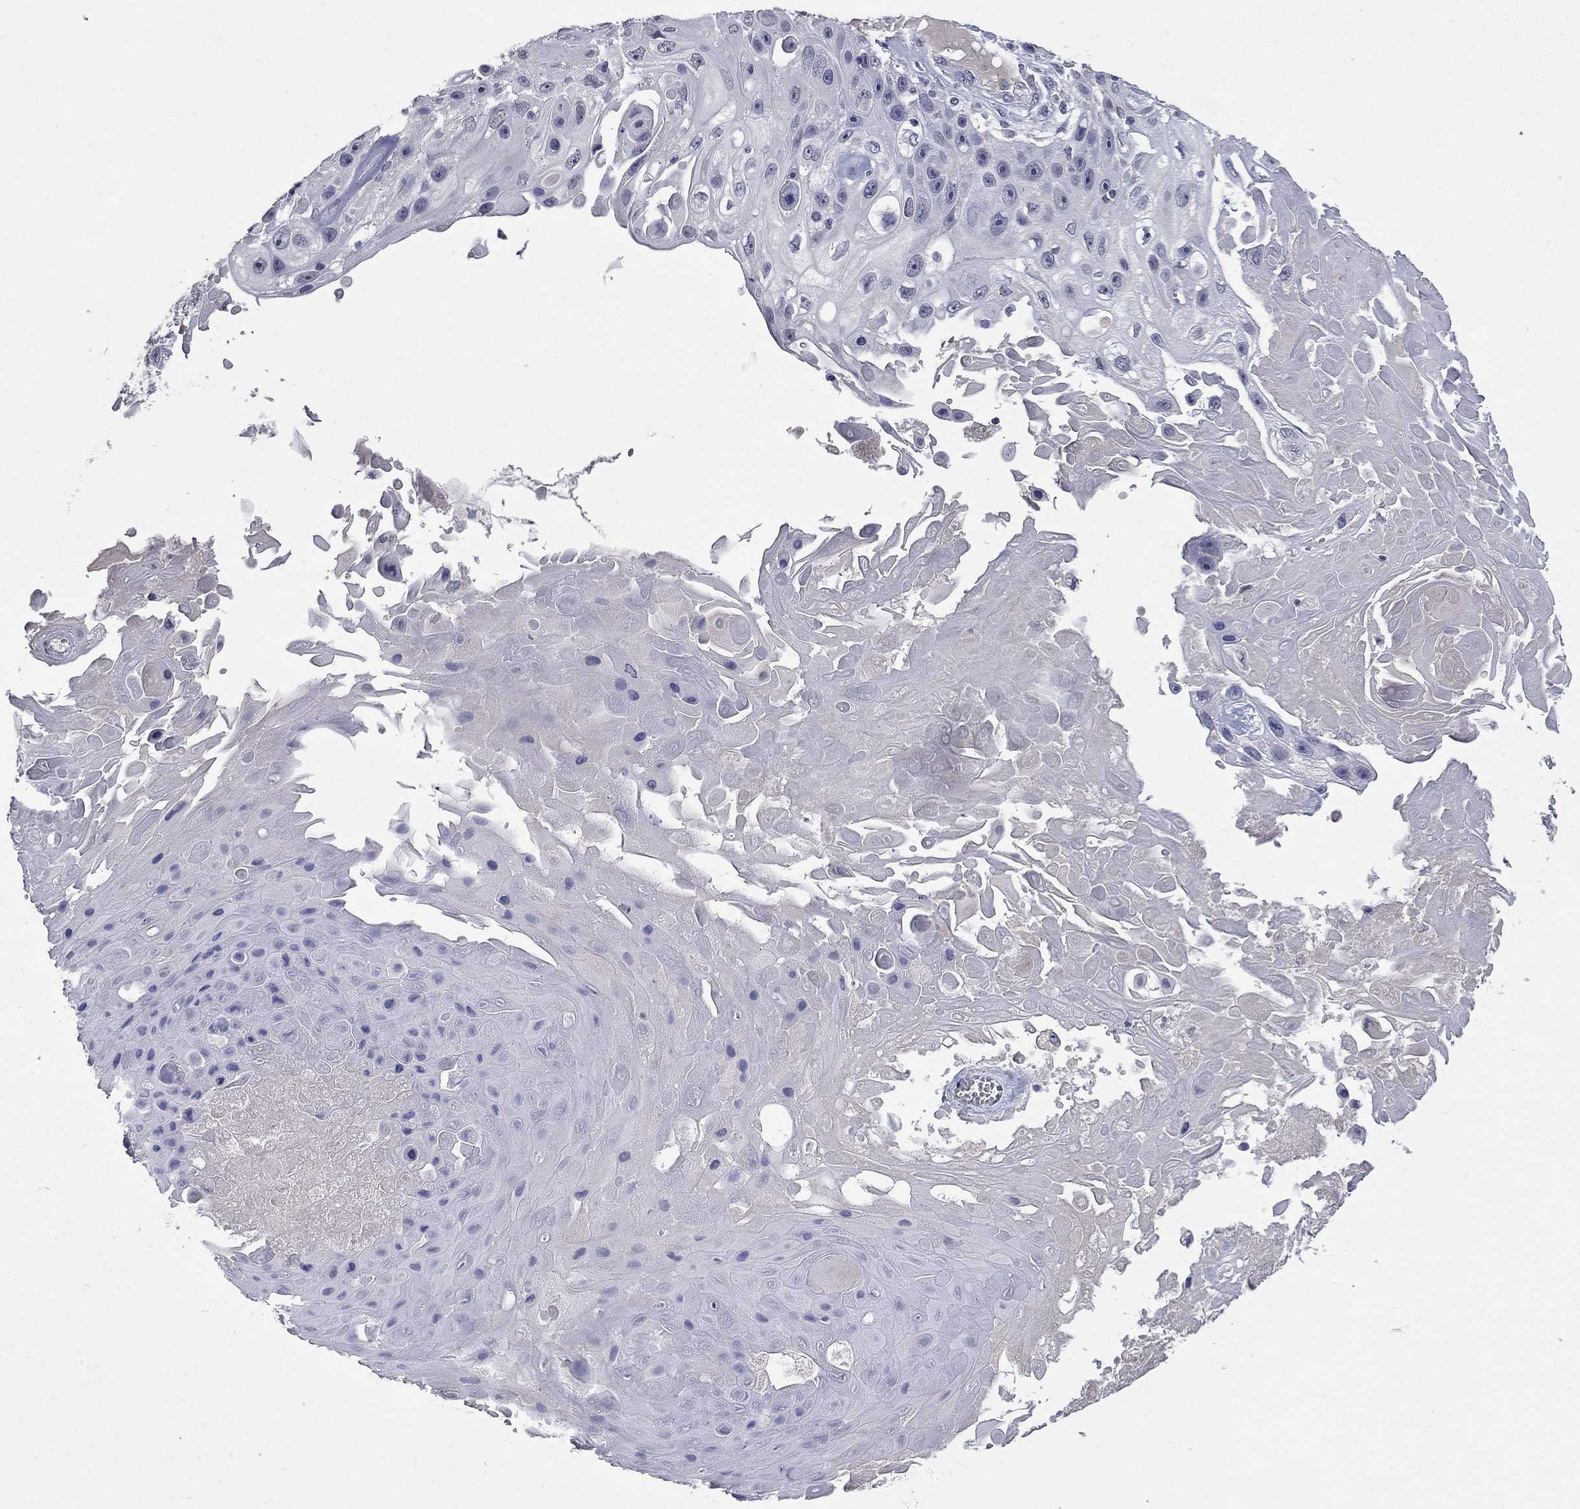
{"staining": {"intensity": "negative", "quantity": "none", "location": "none"}, "tissue": "skin cancer", "cell_type": "Tumor cells", "image_type": "cancer", "snomed": [{"axis": "morphology", "description": "Squamous cell carcinoma, NOS"}, {"axis": "topography", "description": "Skin"}], "caption": "Immunohistochemical staining of human squamous cell carcinoma (skin) shows no significant positivity in tumor cells. (DAB immunohistochemistry (IHC), high magnification).", "gene": "SLC51A", "patient": {"sex": "male", "age": 82}}